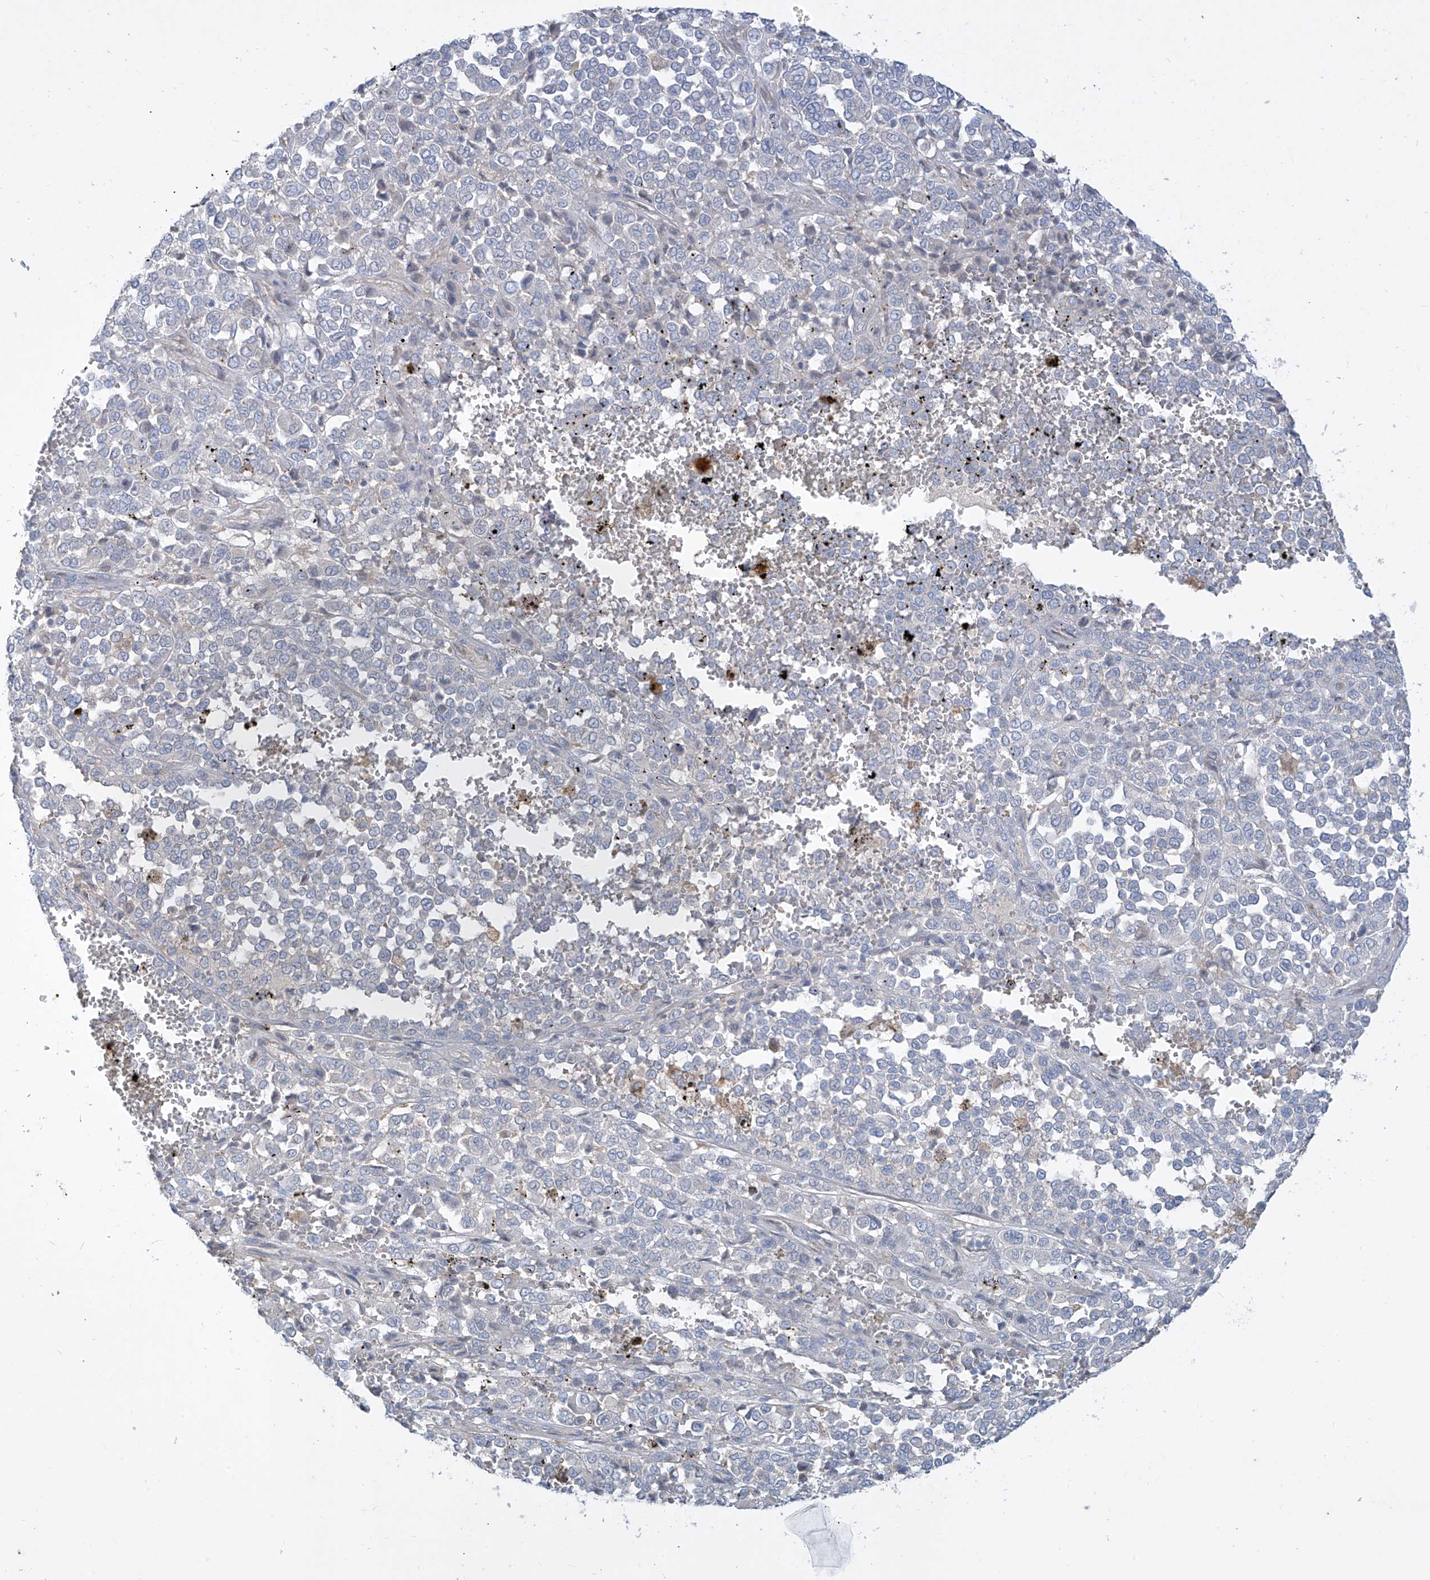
{"staining": {"intensity": "negative", "quantity": "none", "location": "none"}, "tissue": "melanoma", "cell_type": "Tumor cells", "image_type": "cancer", "snomed": [{"axis": "morphology", "description": "Malignant melanoma, Metastatic site"}, {"axis": "topography", "description": "Pancreas"}], "caption": "Immunohistochemistry of human melanoma exhibits no expression in tumor cells. Brightfield microscopy of immunohistochemistry (IHC) stained with DAB (3,3'-diaminobenzidine) (brown) and hematoxylin (blue), captured at high magnification.", "gene": "DGKQ", "patient": {"sex": "female", "age": 30}}